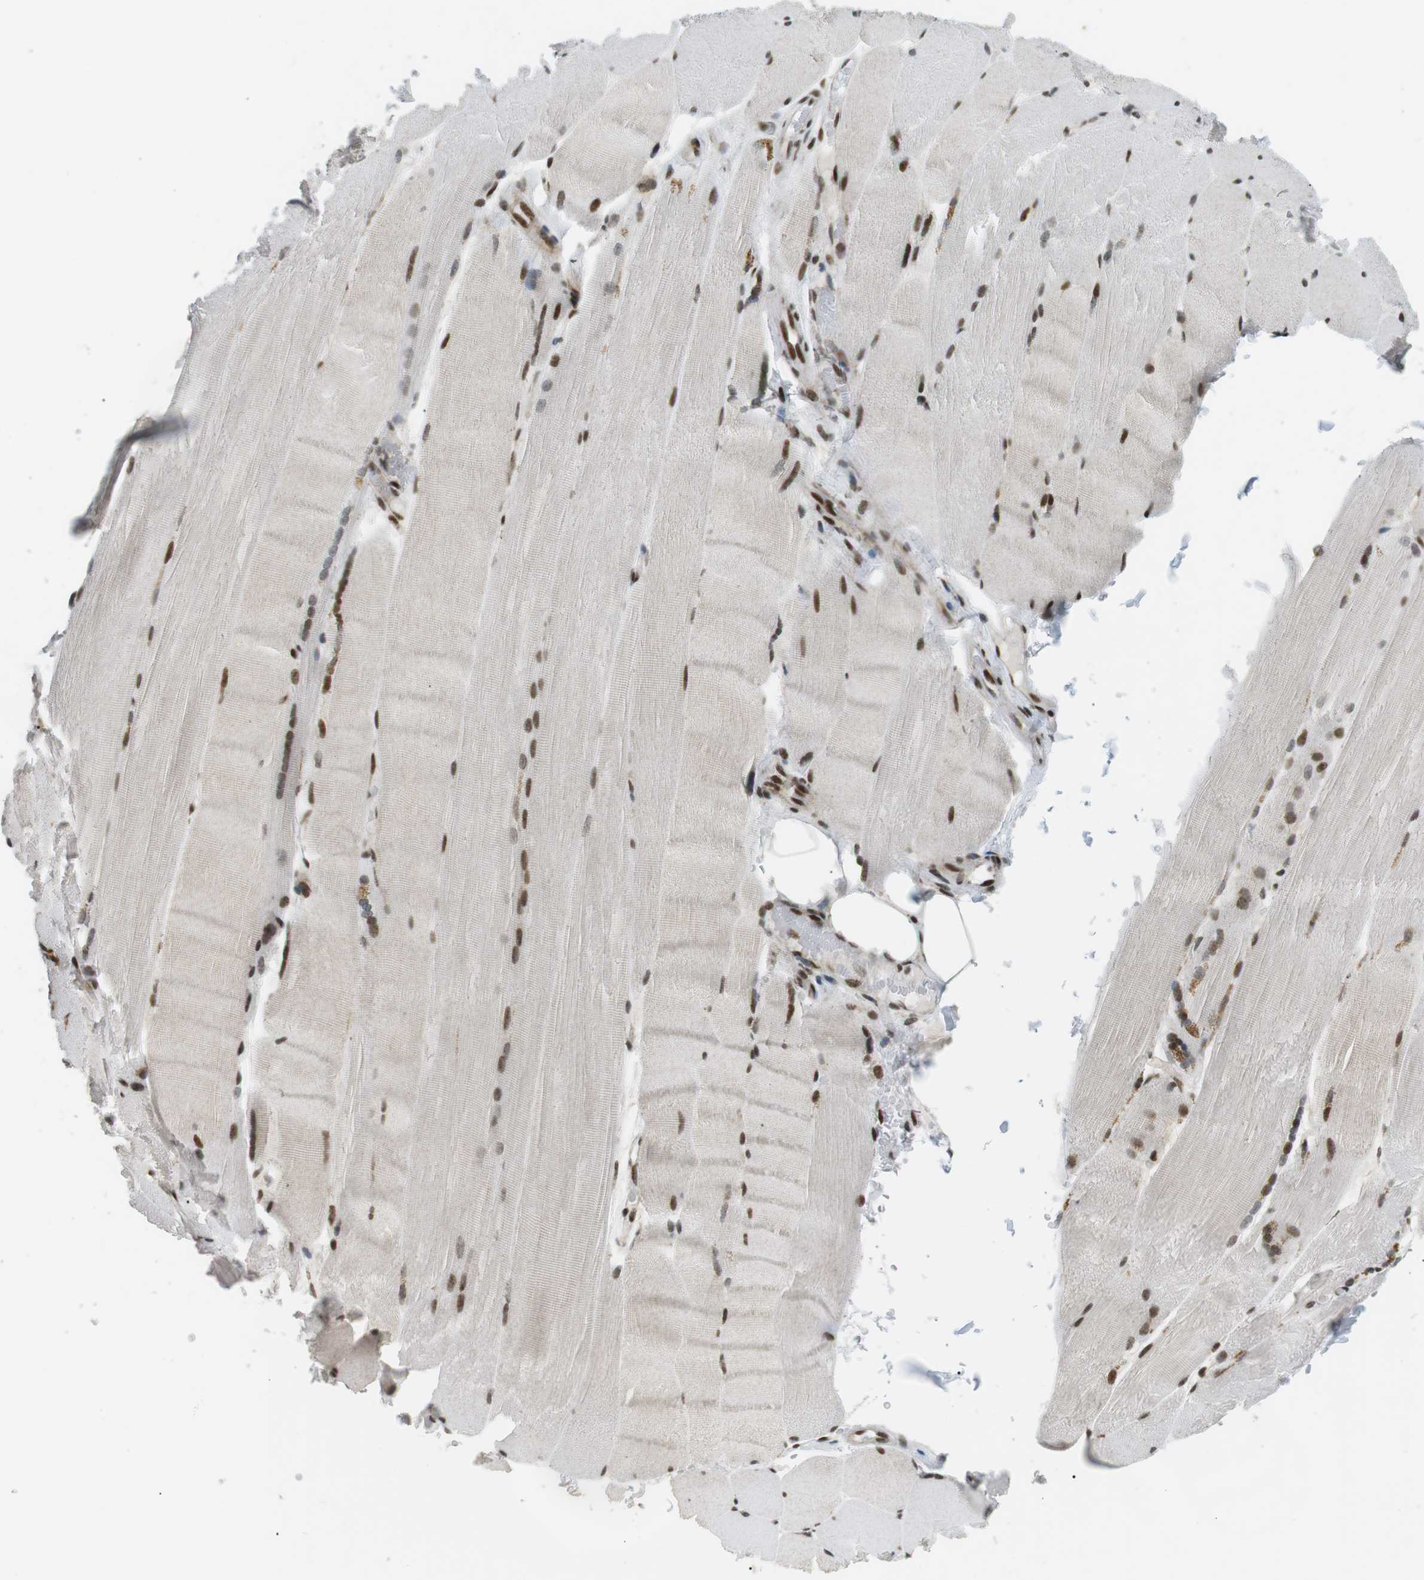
{"staining": {"intensity": "moderate", "quantity": "25%-75%", "location": "nuclear"}, "tissue": "skeletal muscle", "cell_type": "Myocytes", "image_type": "normal", "snomed": [{"axis": "morphology", "description": "Normal tissue, NOS"}, {"axis": "topography", "description": "Skin"}, {"axis": "topography", "description": "Skeletal muscle"}], "caption": "An IHC image of benign tissue is shown. Protein staining in brown labels moderate nuclear positivity in skeletal muscle within myocytes.", "gene": "CDC27", "patient": {"sex": "male", "age": 83}}